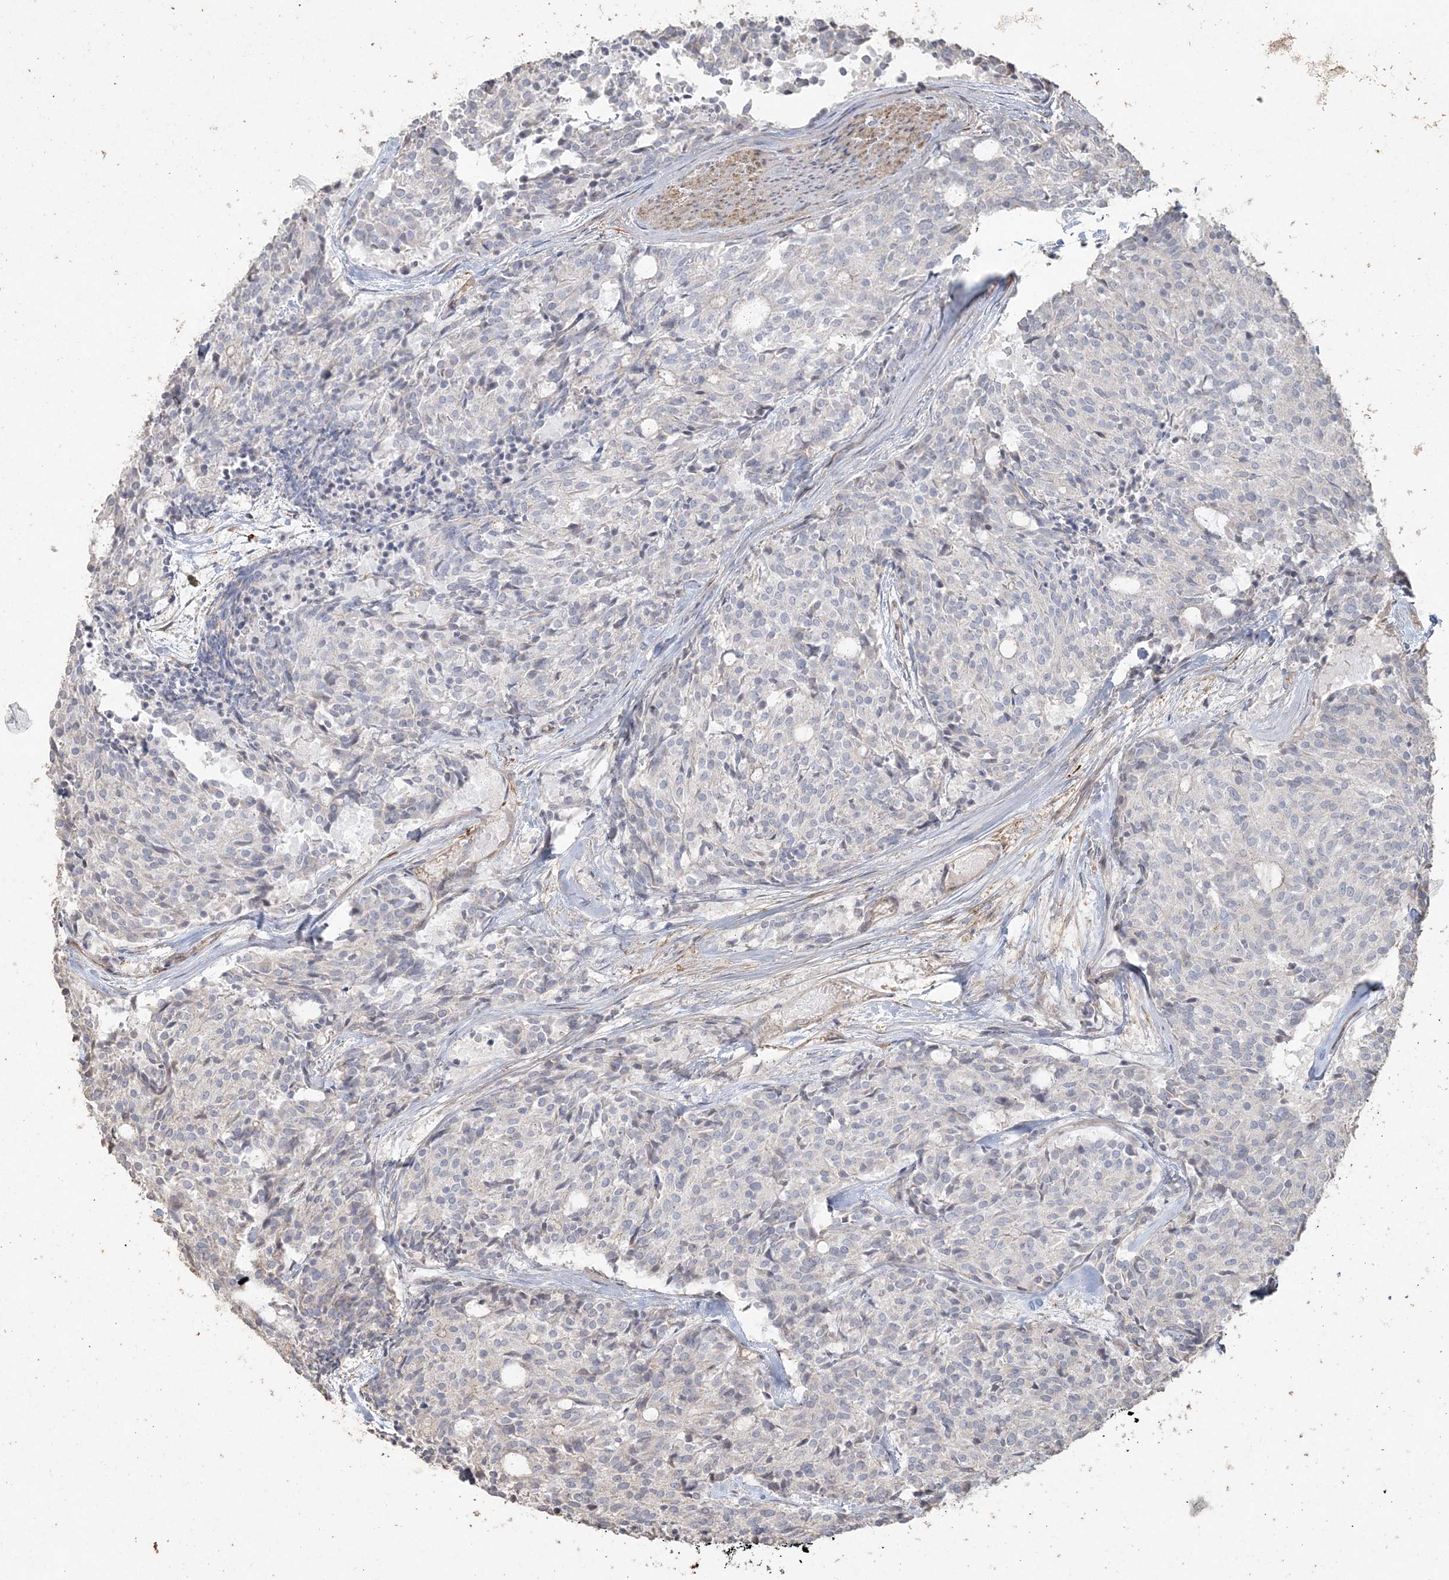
{"staining": {"intensity": "negative", "quantity": "none", "location": "none"}, "tissue": "carcinoid", "cell_type": "Tumor cells", "image_type": "cancer", "snomed": [{"axis": "morphology", "description": "Carcinoid, malignant, NOS"}, {"axis": "topography", "description": "Pancreas"}], "caption": "This image is of carcinoid (malignant) stained with IHC to label a protein in brown with the nuclei are counter-stained blue. There is no staining in tumor cells.", "gene": "RNF145", "patient": {"sex": "female", "age": 54}}